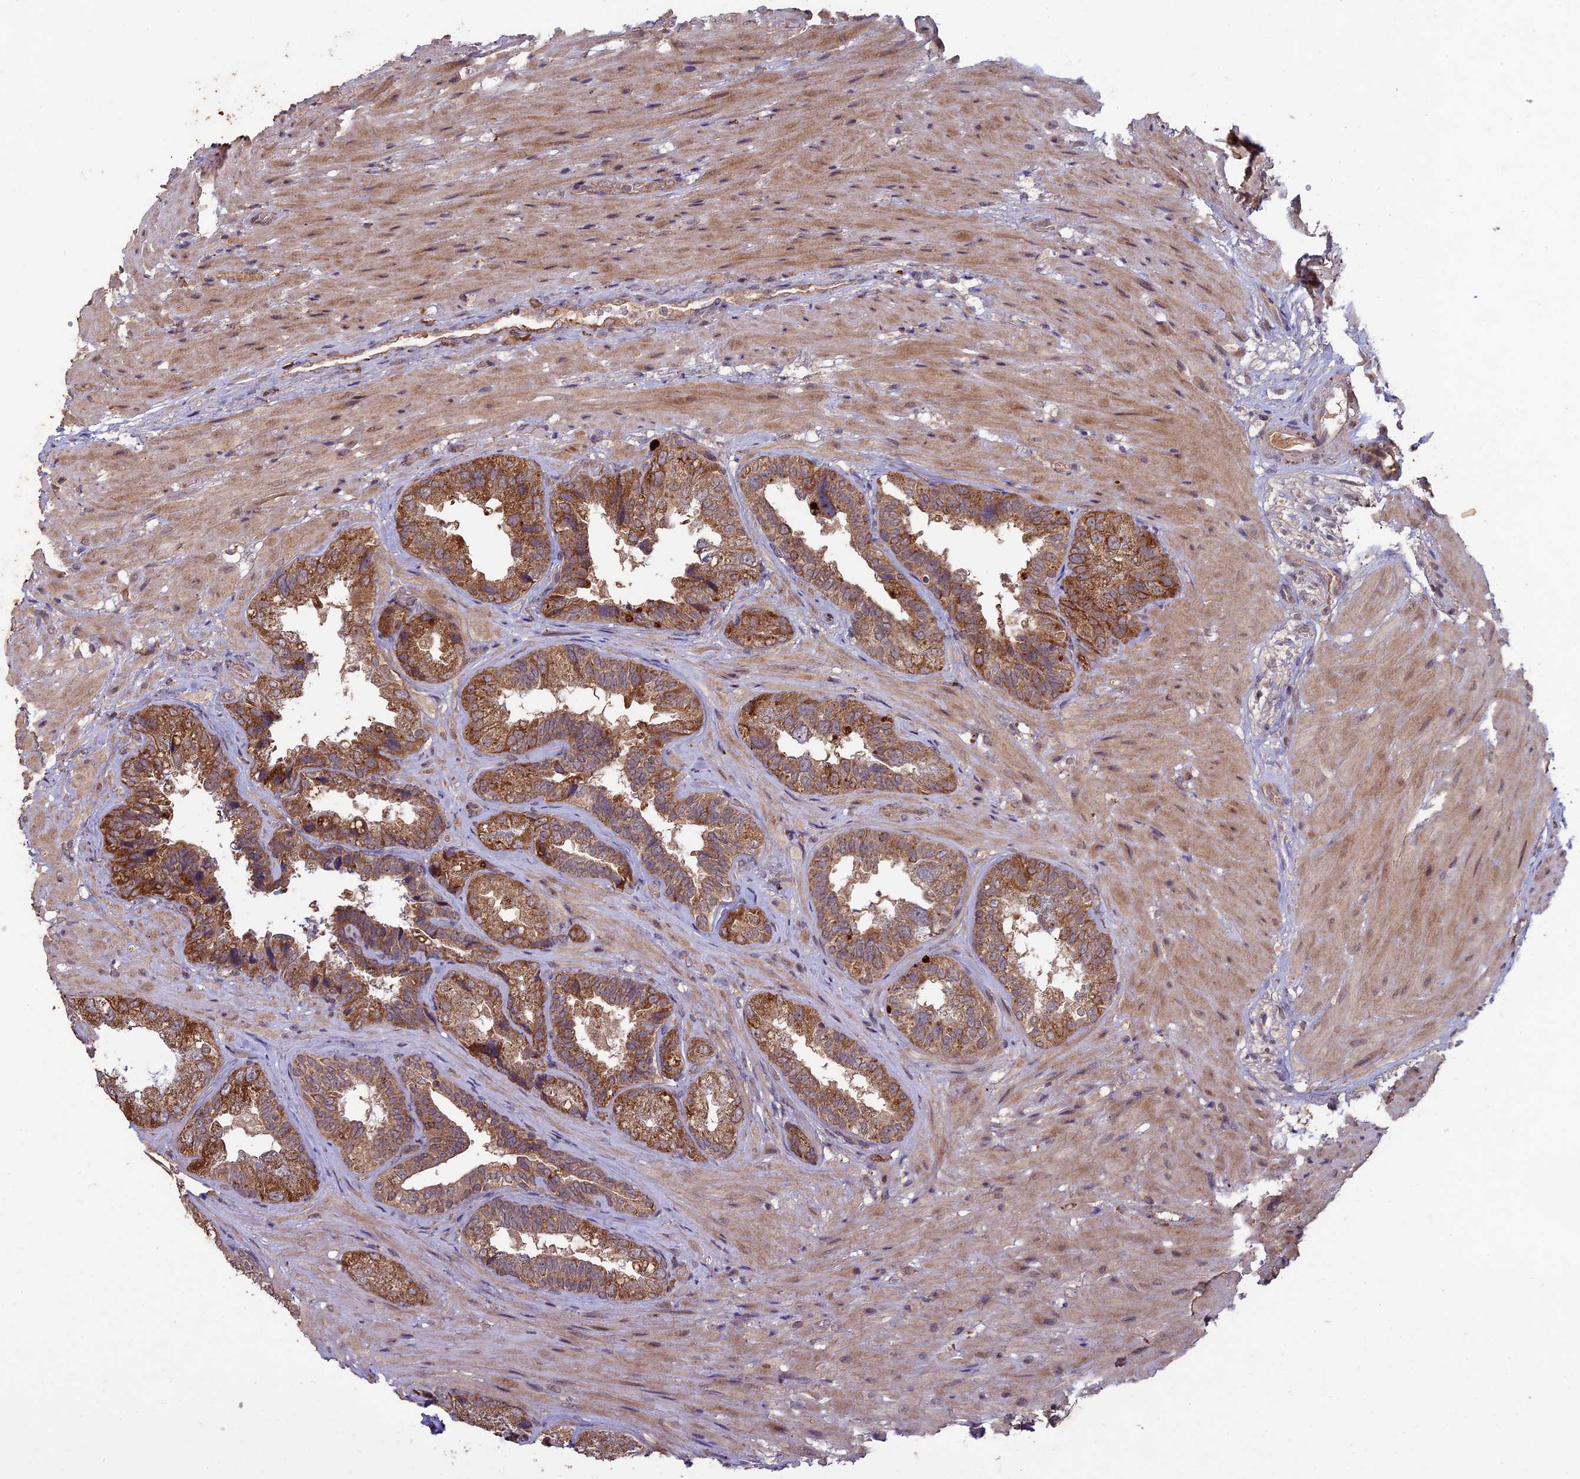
{"staining": {"intensity": "moderate", "quantity": ">75%", "location": "cytoplasmic/membranous"}, "tissue": "seminal vesicle", "cell_type": "Glandular cells", "image_type": "normal", "snomed": [{"axis": "morphology", "description": "Normal tissue, NOS"}, {"axis": "topography", "description": "Seminal veicle"}, {"axis": "topography", "description": "Peripheral nerve tissue"}], "caption": "Seminal vesicle stained with DAB immunohistochemistry (IHC) exhibits medium levels of moderate cytoplasmic/membranous positivity in about >75% of glandular cells. Nuclei are stained in blue.", "gene": "RCCD1", "patient": {"sex": "male", "age": 63}}